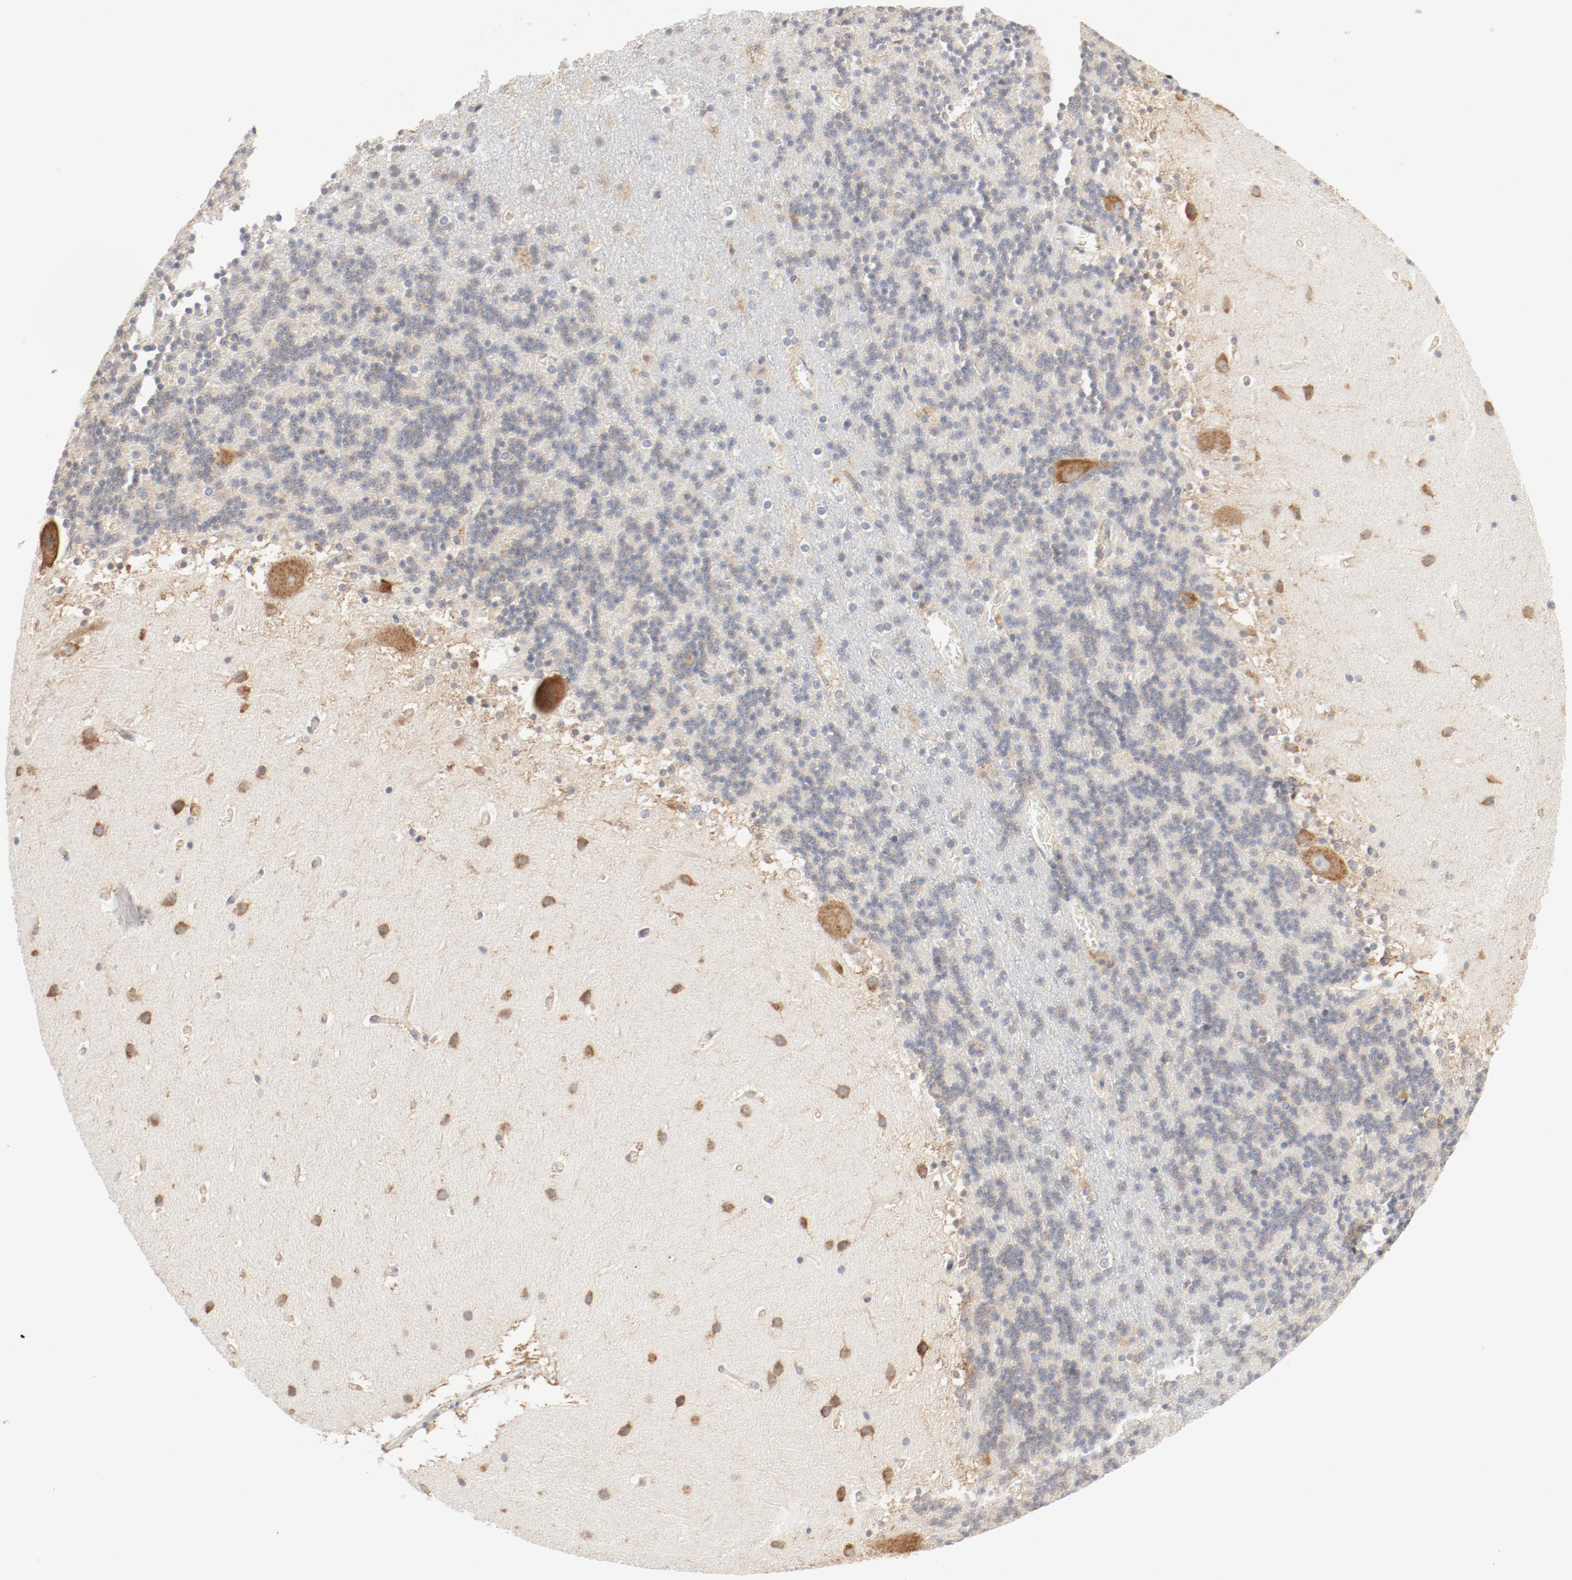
{"staining": {"intensity": "weak", "quantity": ">75%", "location": "cytoplasmic/membranous"}, "tissue": "cerebellum", "cell_type": "Cells in granular layer", "image_type": "normal", "snomed": [{"axis": "morphology", "description": "Normal tissue, NOS"}, {"axis": "topography", "description": "Cerebellum"}], "caption": "This histopathology image displays immunohistochemistry staining of normal cerebellum, with low weak cytoplasmic/membranous staining in about >75% of cells in granular layer.", "gene": "RPS6", "patient": {"sex": "male", "age": 45}}